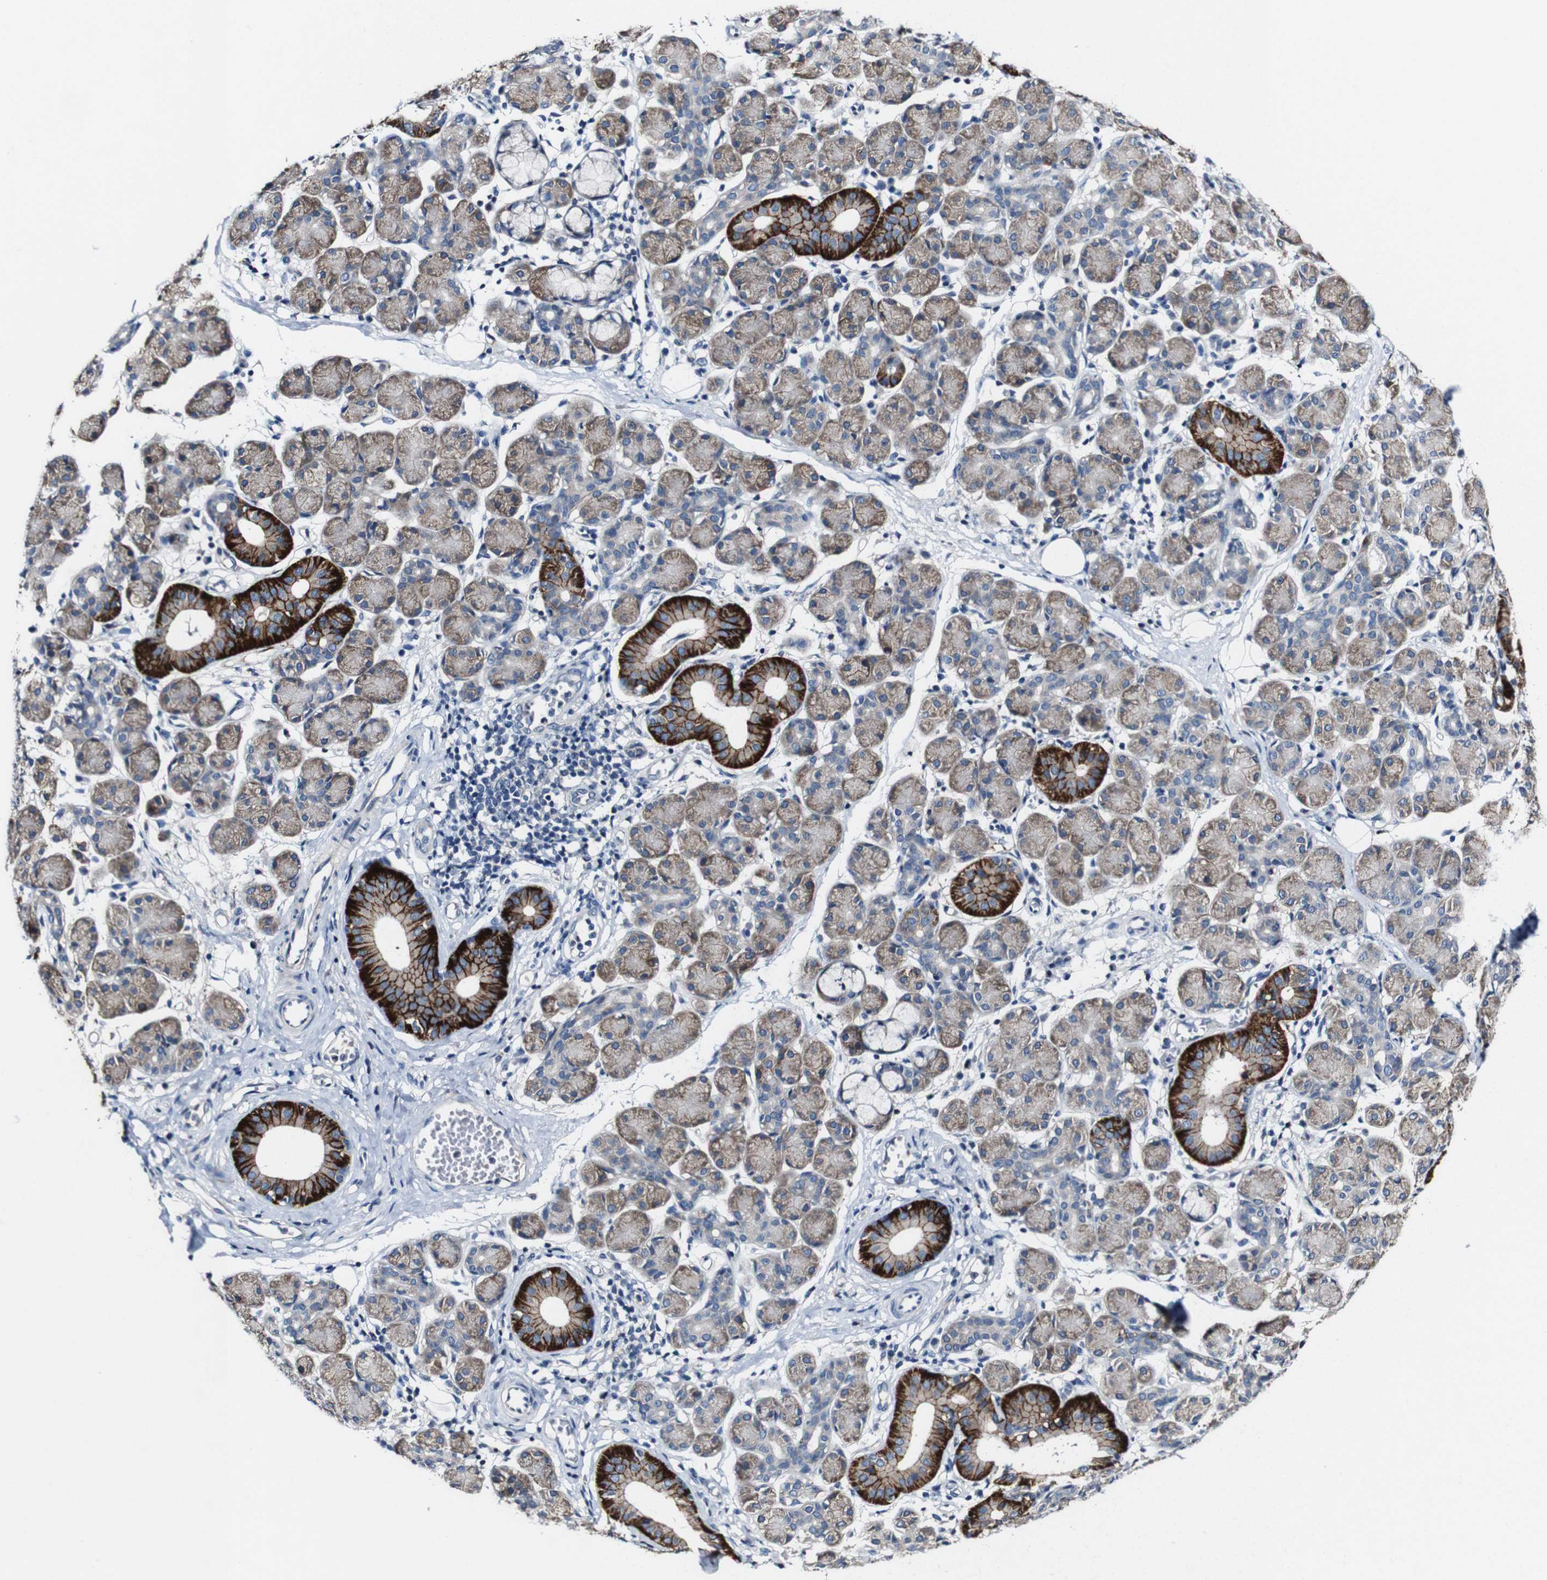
{"staining": {"intensity": "strong", "quantity": "25%-75%", "location": "cytoplasmic/membranous"}, "tissue": "salivary gland", "cell_type": "Glandular cells", "image_type": "normal", "snomed": [{"axis": "morphology", "description": "Normal tissue, NOS"}, {"axis": "morphology", "description": "Inflammation, NOS"}, {"axis": "topography", "description": "Lymph node"}, {"axis": "topography", "description": "Salivary gland"}], "caption": "Immunohistochemical staining of normal human salivary gland reveals 25%-75% levels of strong cytoplasmic/membranous protein staining in about 25%-75% of glandular cells.", "gene": "GRAMD1A", "patient": {"sex": "male", "age": 3}}